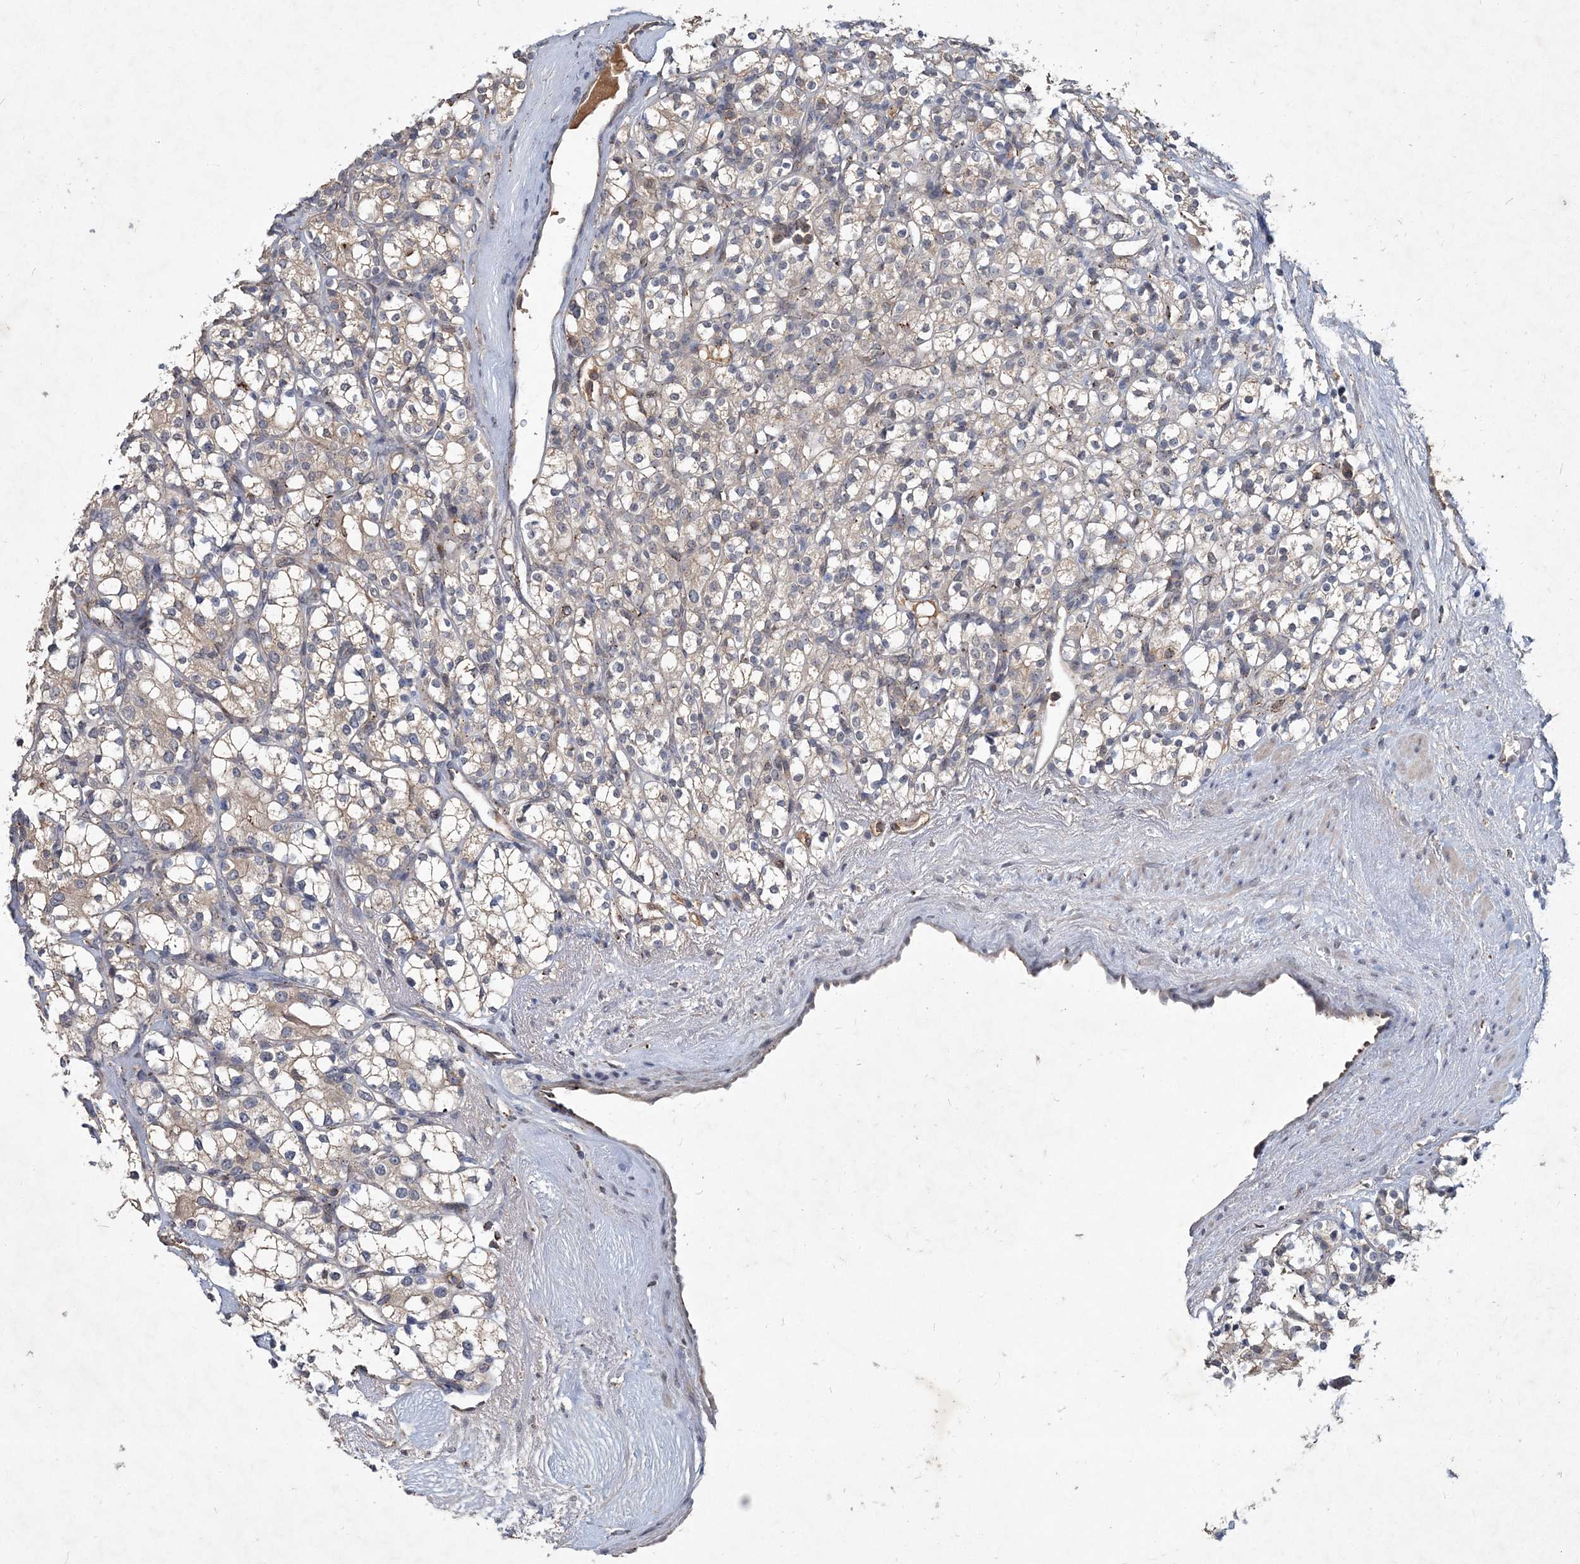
{"staining": {"intensity": "weak", "quantity": ">75%", "location": "cytoplasmic/membranous"}, "tissue": "renal cancer", "cell_type": "Tumor cells", "image_type": "cancer", "snomed": [{"axis": "morphology", "description": "Adenocarcinoma, NOS"}, {"axis": "topography", "description": "Kidney"}], "caption": "An immunohistochemistry micrograph of tumor tissue is shown. Protein staining in brown highlights weak cytoplasmic/membranous positivity in renal cancer (adenocarcinoma) within tumor cells. (IHC, brightfield microscopy, high magnification).", "gene": "RNF25", "patient": {"sex": "male", "age": 77}}